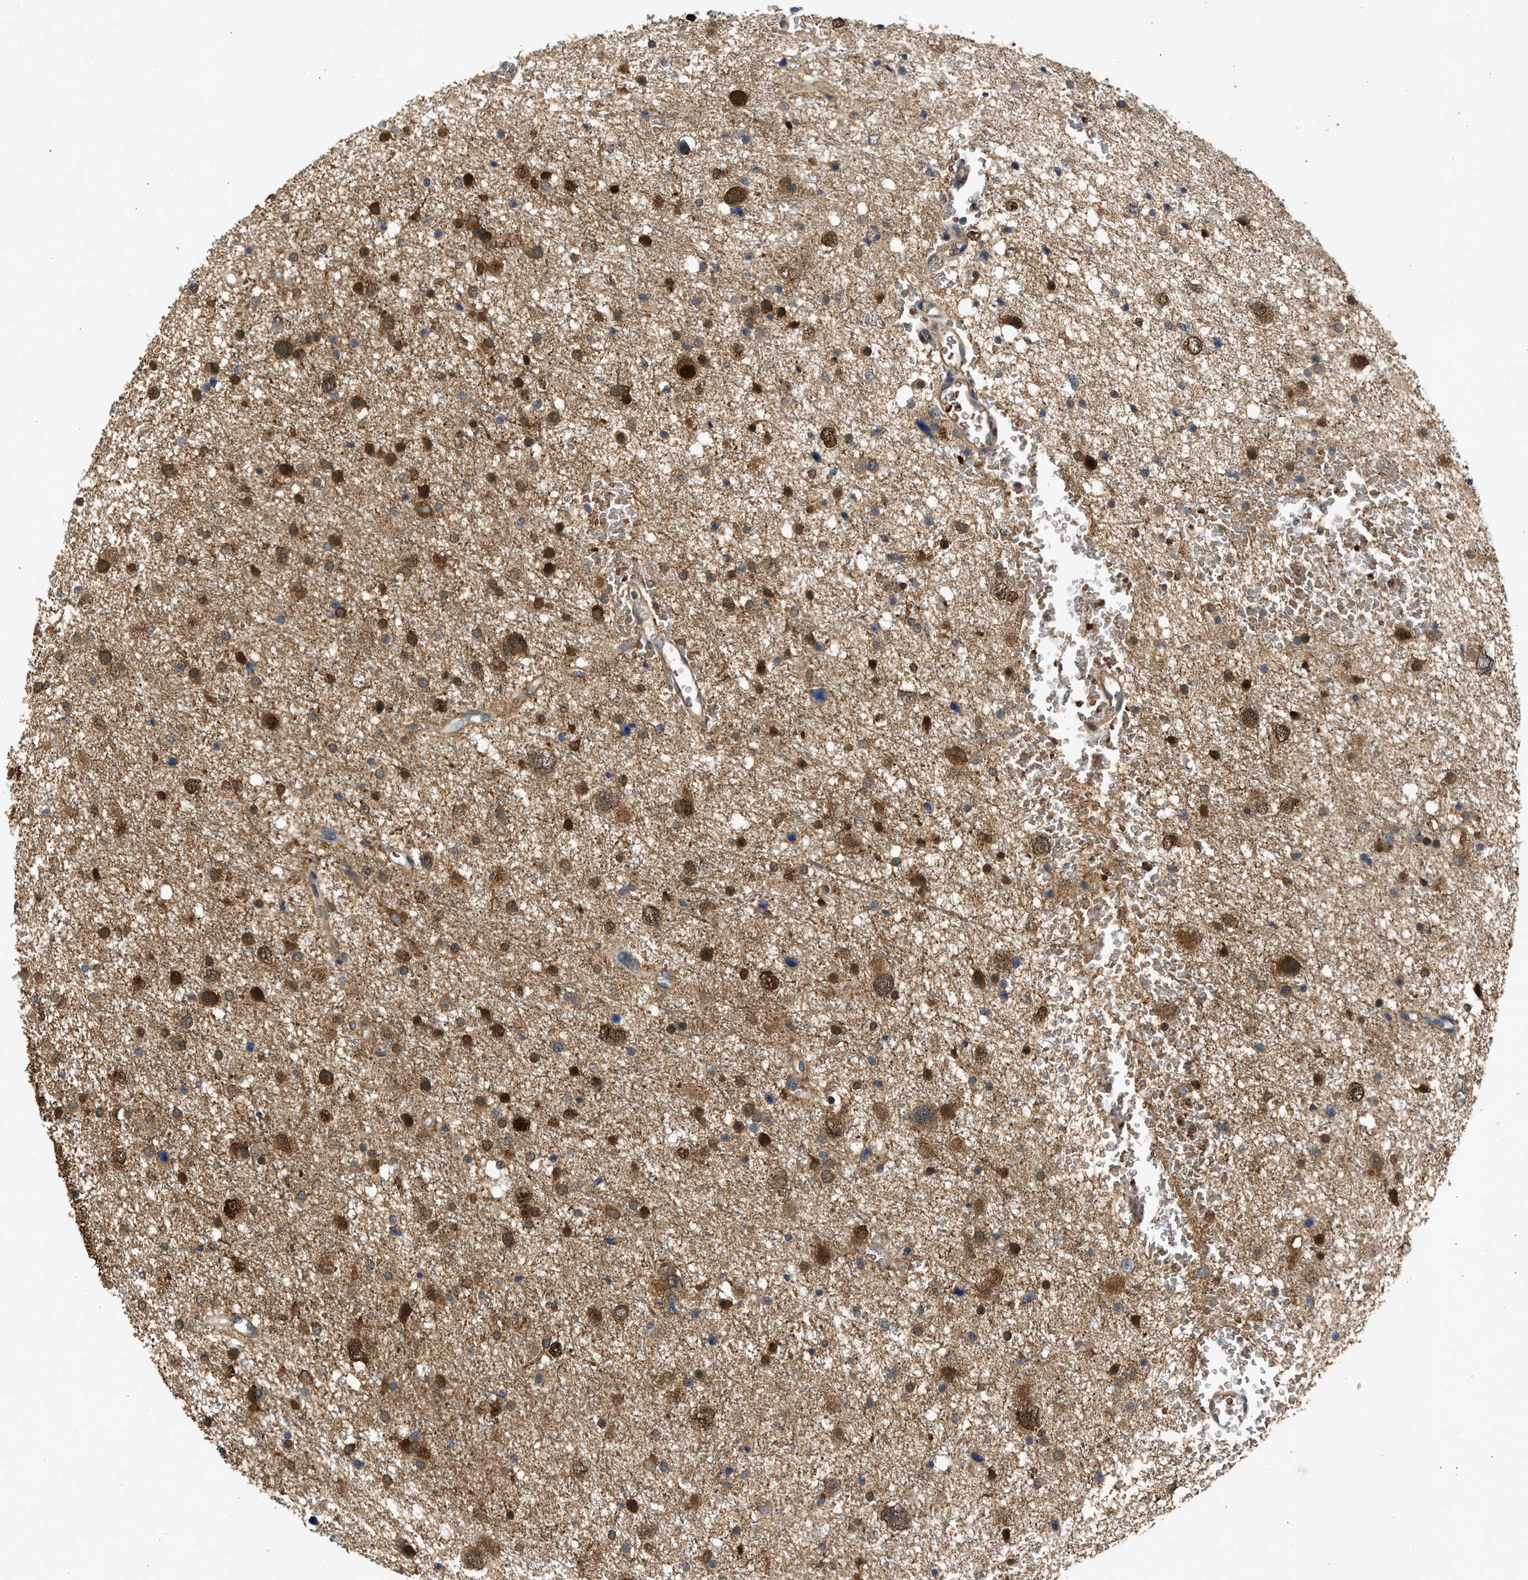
{"staining": {"intensity": "strong", "quantity": ">75%", "location": "cytoplasmic/membranous,nuclear"}, "tissue": "glioma", "cell_type": "Tumor cells", "image_type": "cancer", "snomed": [{"axis": "morphology", "description": "Glioma, malignant, Low grade"}, {"axis": "topography", "description": "Brain"}], "caption": "An IHC histopathology image of tumor tissue is shown. Protein staining in brown shows strong cytoplasmic/membranous and nuclear positivity in glioma within tumor cells. The protein is stained brown, and the nuclei are stained in blue (DAB IHC with brightfield microscopy, high magnification).", "gene": "MAPK7", "patient": {"sex": "female", "age": 37}}